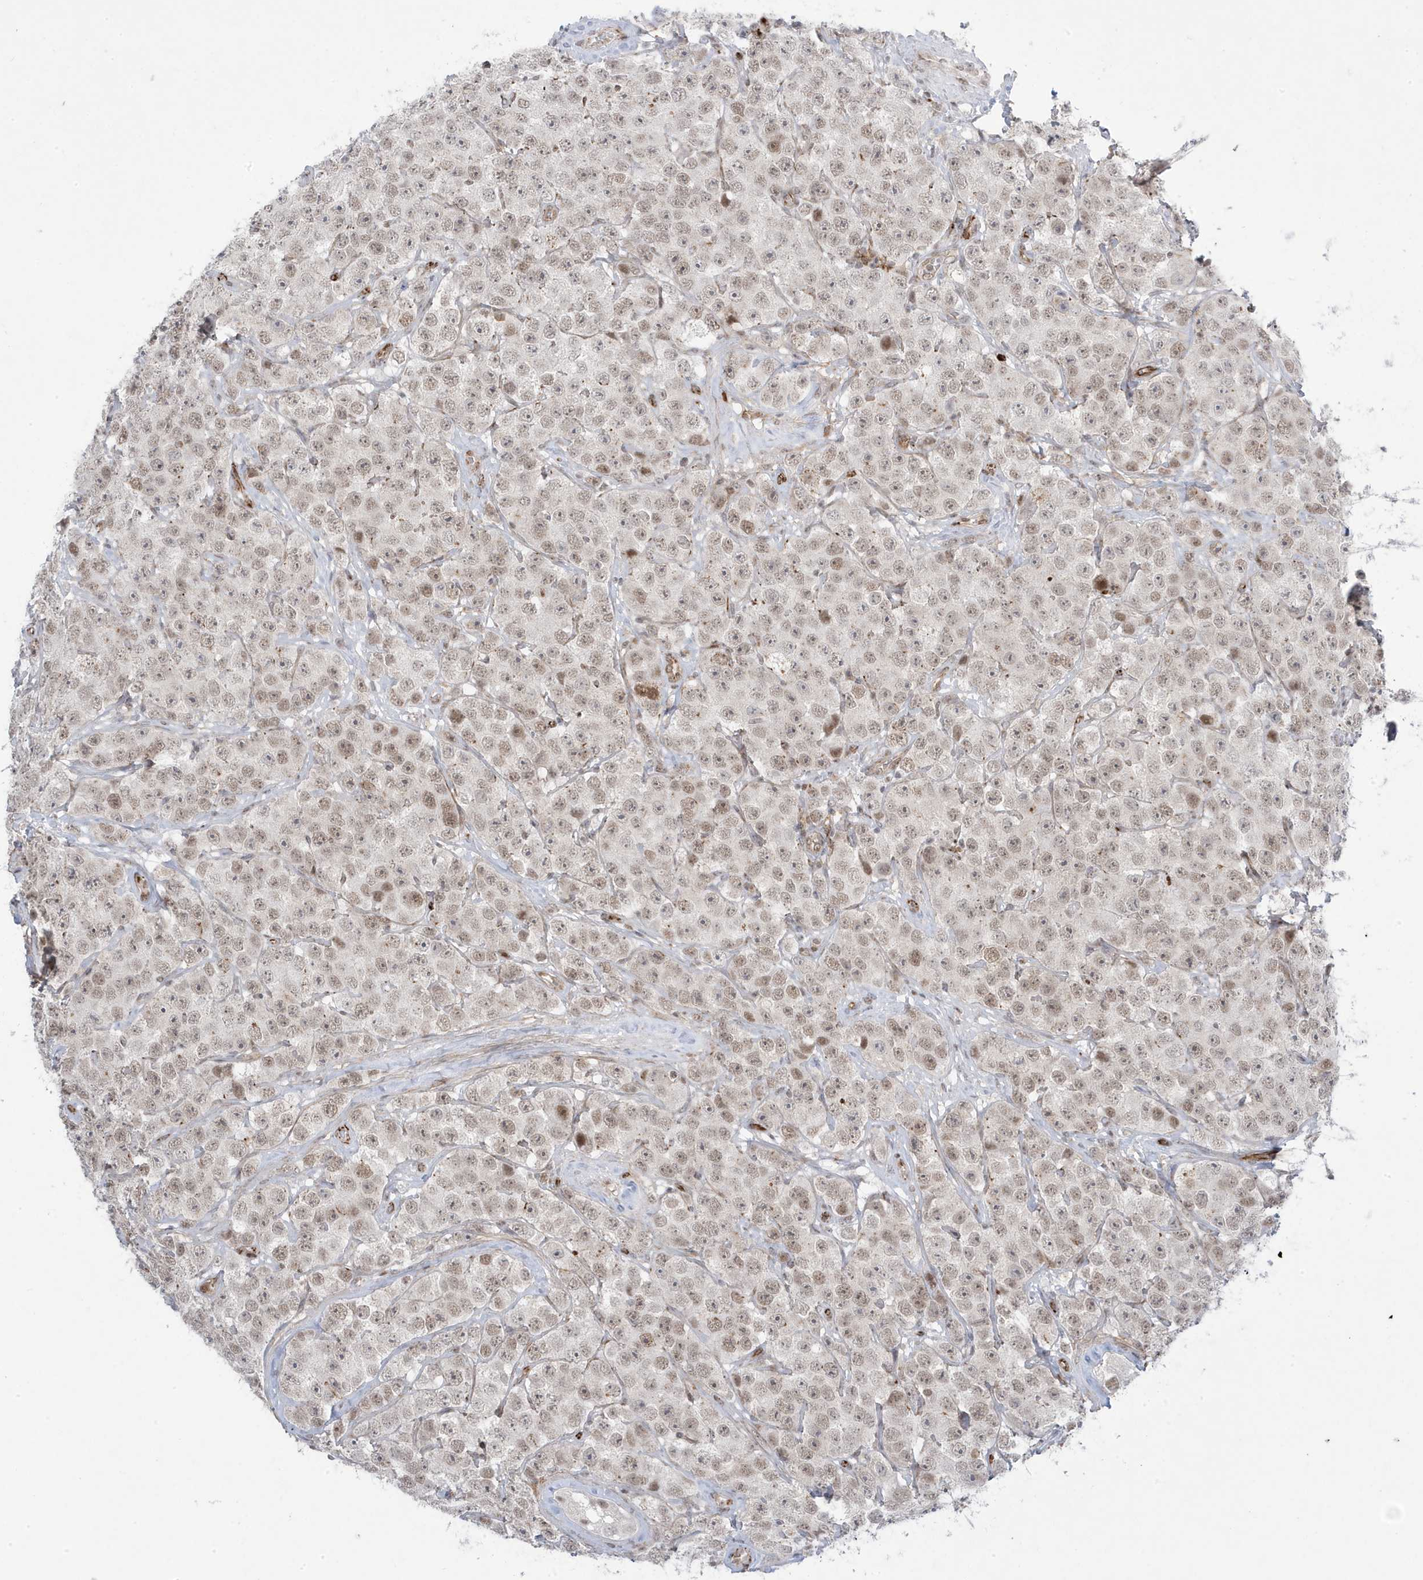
{"staining": {"intensity": "moderate", "quantity": ">75%", "location": "nuclear"}, "tissue": "testis cancer", "cell_type": "Tumor cells", "image_type": "cancer", "snomed": [{"axis": "morphology", "description": "Seminoma, NOS"}, {"axis": "topography", "description": "Testis"}], "caption": "Human testis cancer stained with a brown dye shows moderate nuclear positive positivity in about >75% of tumor cells.", "gene": "ADAMTSL3", "patient": {"sex": "male", "age": 28}}